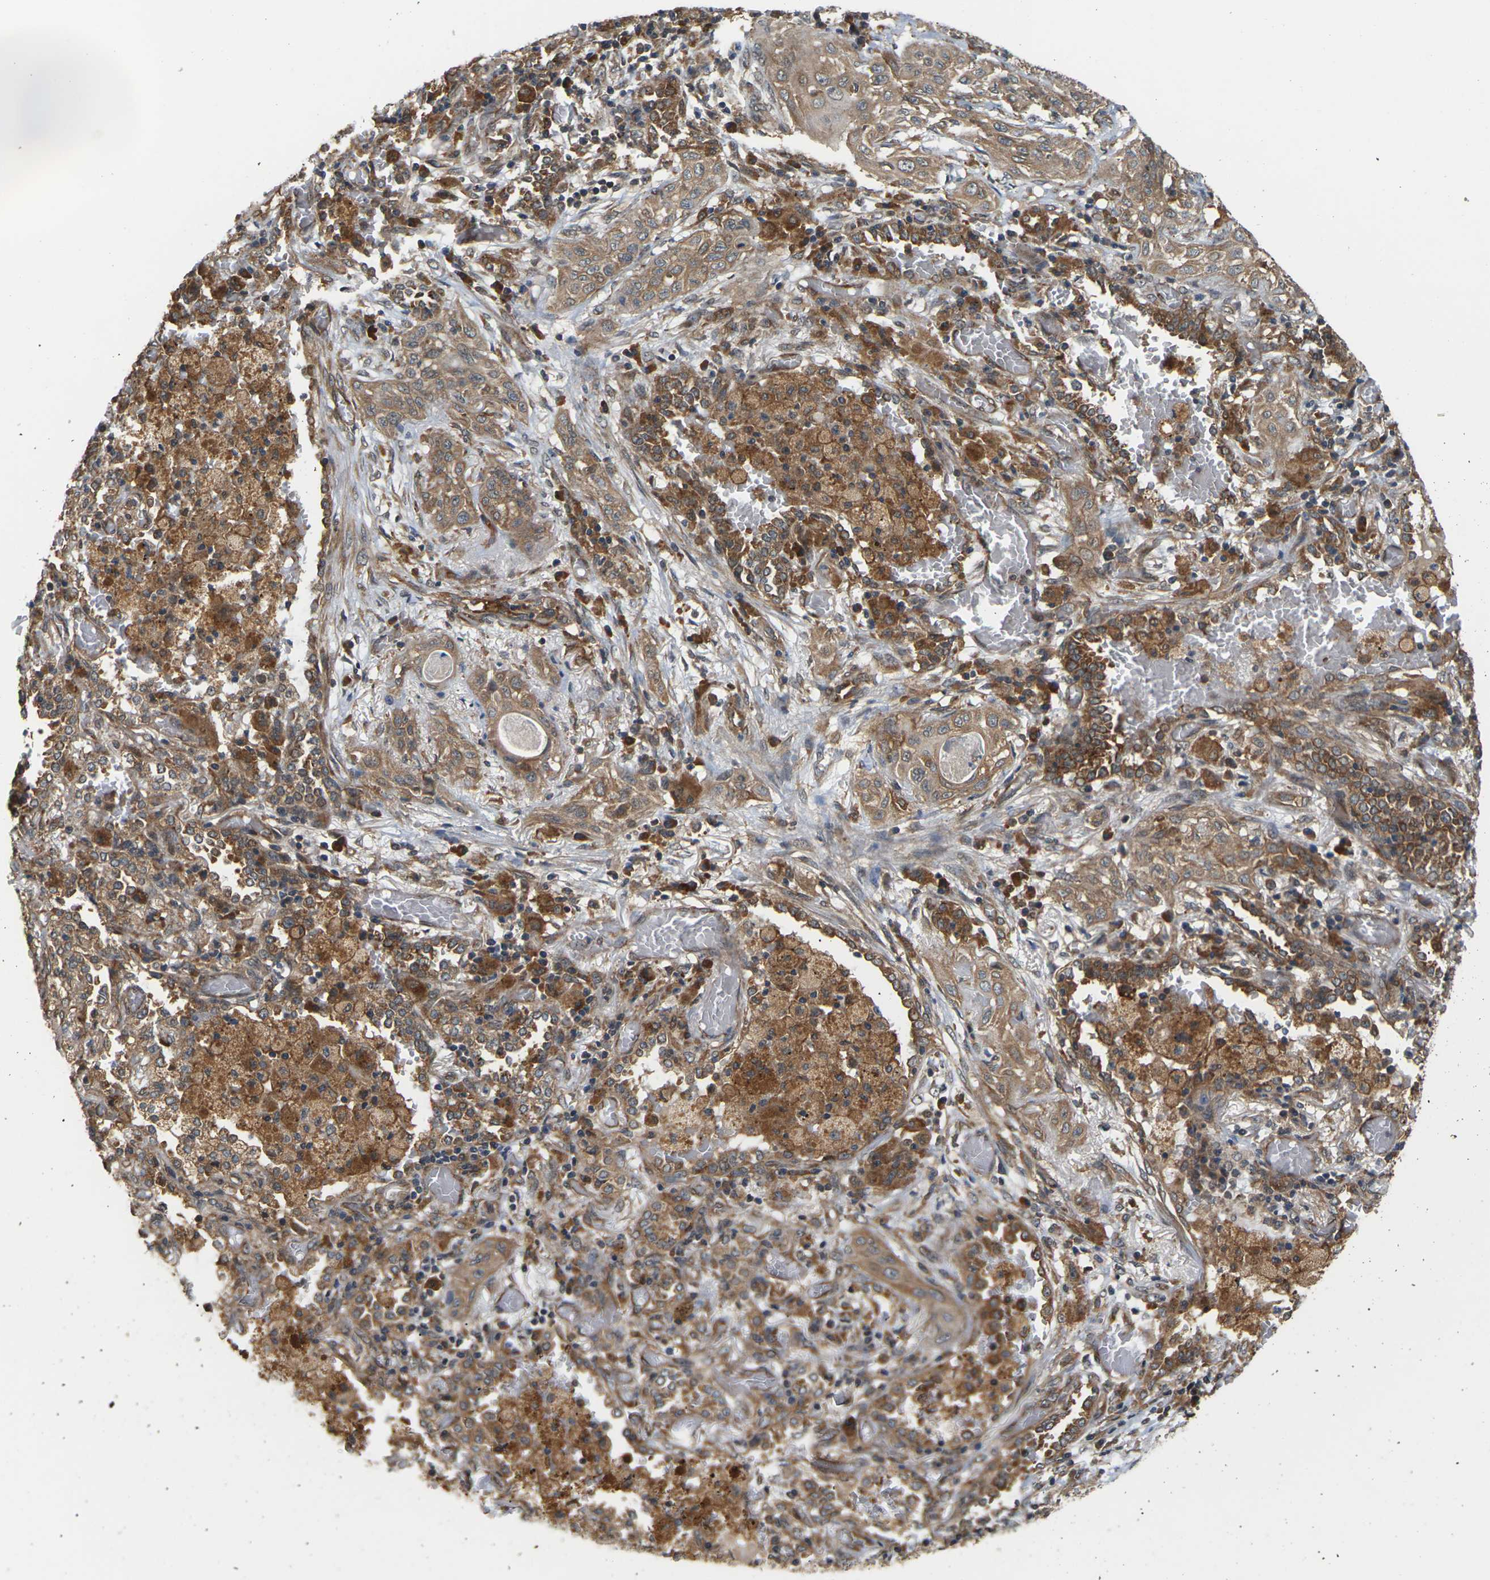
{"staining": {"intensity": "moderate", "quantity": ">75%", "location": "cytoplasmic/membranous"}, "tissue": "lung cancer", "cell_type": "Tumor cells", "image_type": "cancer", "snomed": [{"axis": "morphology", "description": "Squamous cell carcinoma, NOS"}, {"axis": "topography", "description": "Lung"}], "caption": "Human lung squamous cell carcinoma stained with a brown dye reveals moderate cytoplasmic/membranous positive expression in approximately >75% of tumor cells.", "gene": "NRAS", "patient": {"sex": "female", "age": 47}}